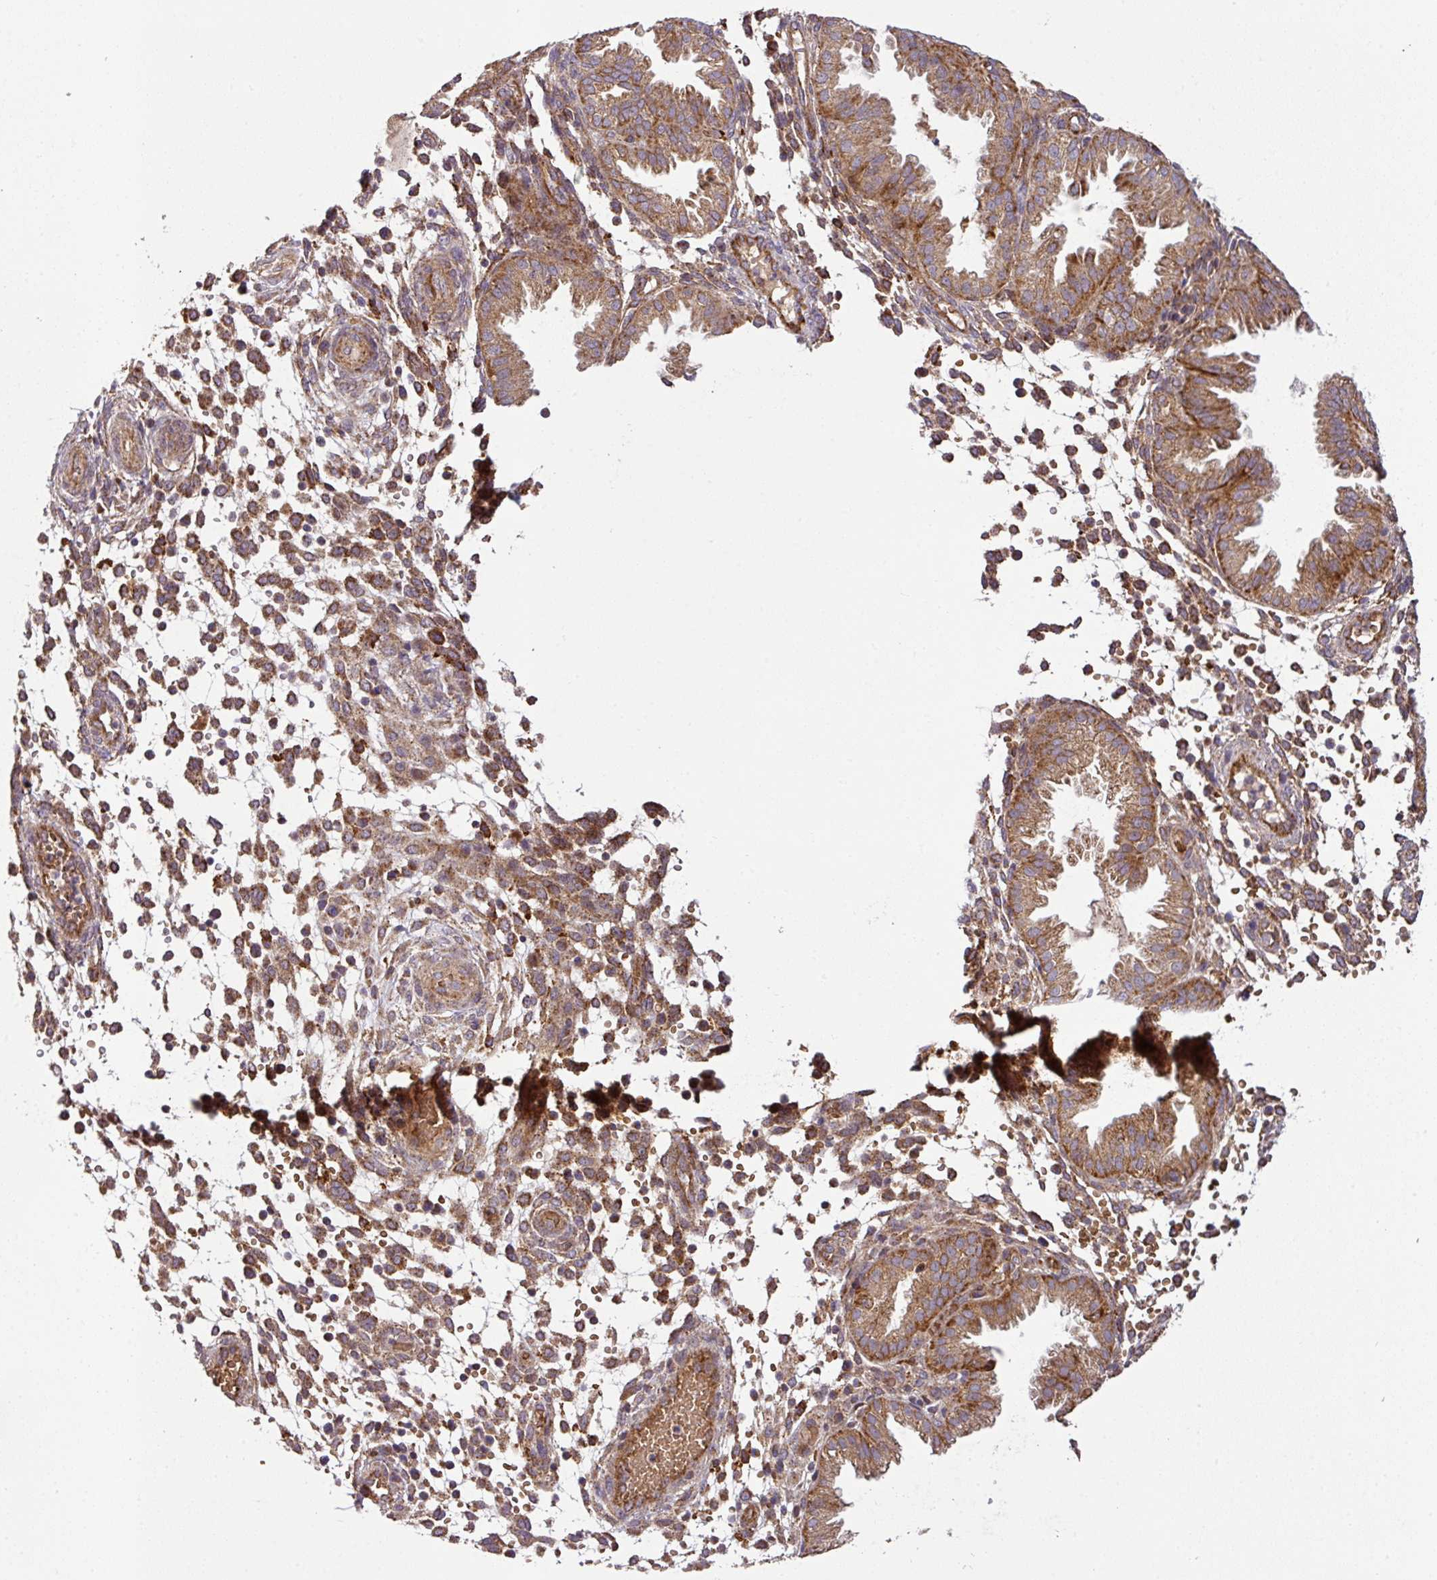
{"staining": {"intensity": "moderate", "quantity": "25%-75%", "location": "cytoplasmic/membranous"}, "tissue": "endometrium", "cell_type": "Cells in endometrial stroma", "image_type": "normal", "snomed": [{"axis": "morphology", "description": "Normal tissue, NOS"}, {"axis": "topography", "description": "Endometrium"}], "caption": "A medium amount of moderate cytoplasmic/membranous positivity is identified in approximately 25%-75% of cells in endometrial stroma in unremarkable endometrium. (Brightfield microscopy of DAB IHC at high magnification).", "gene": "ZNF513", "patient": {"sex": "female", "age": 33}}